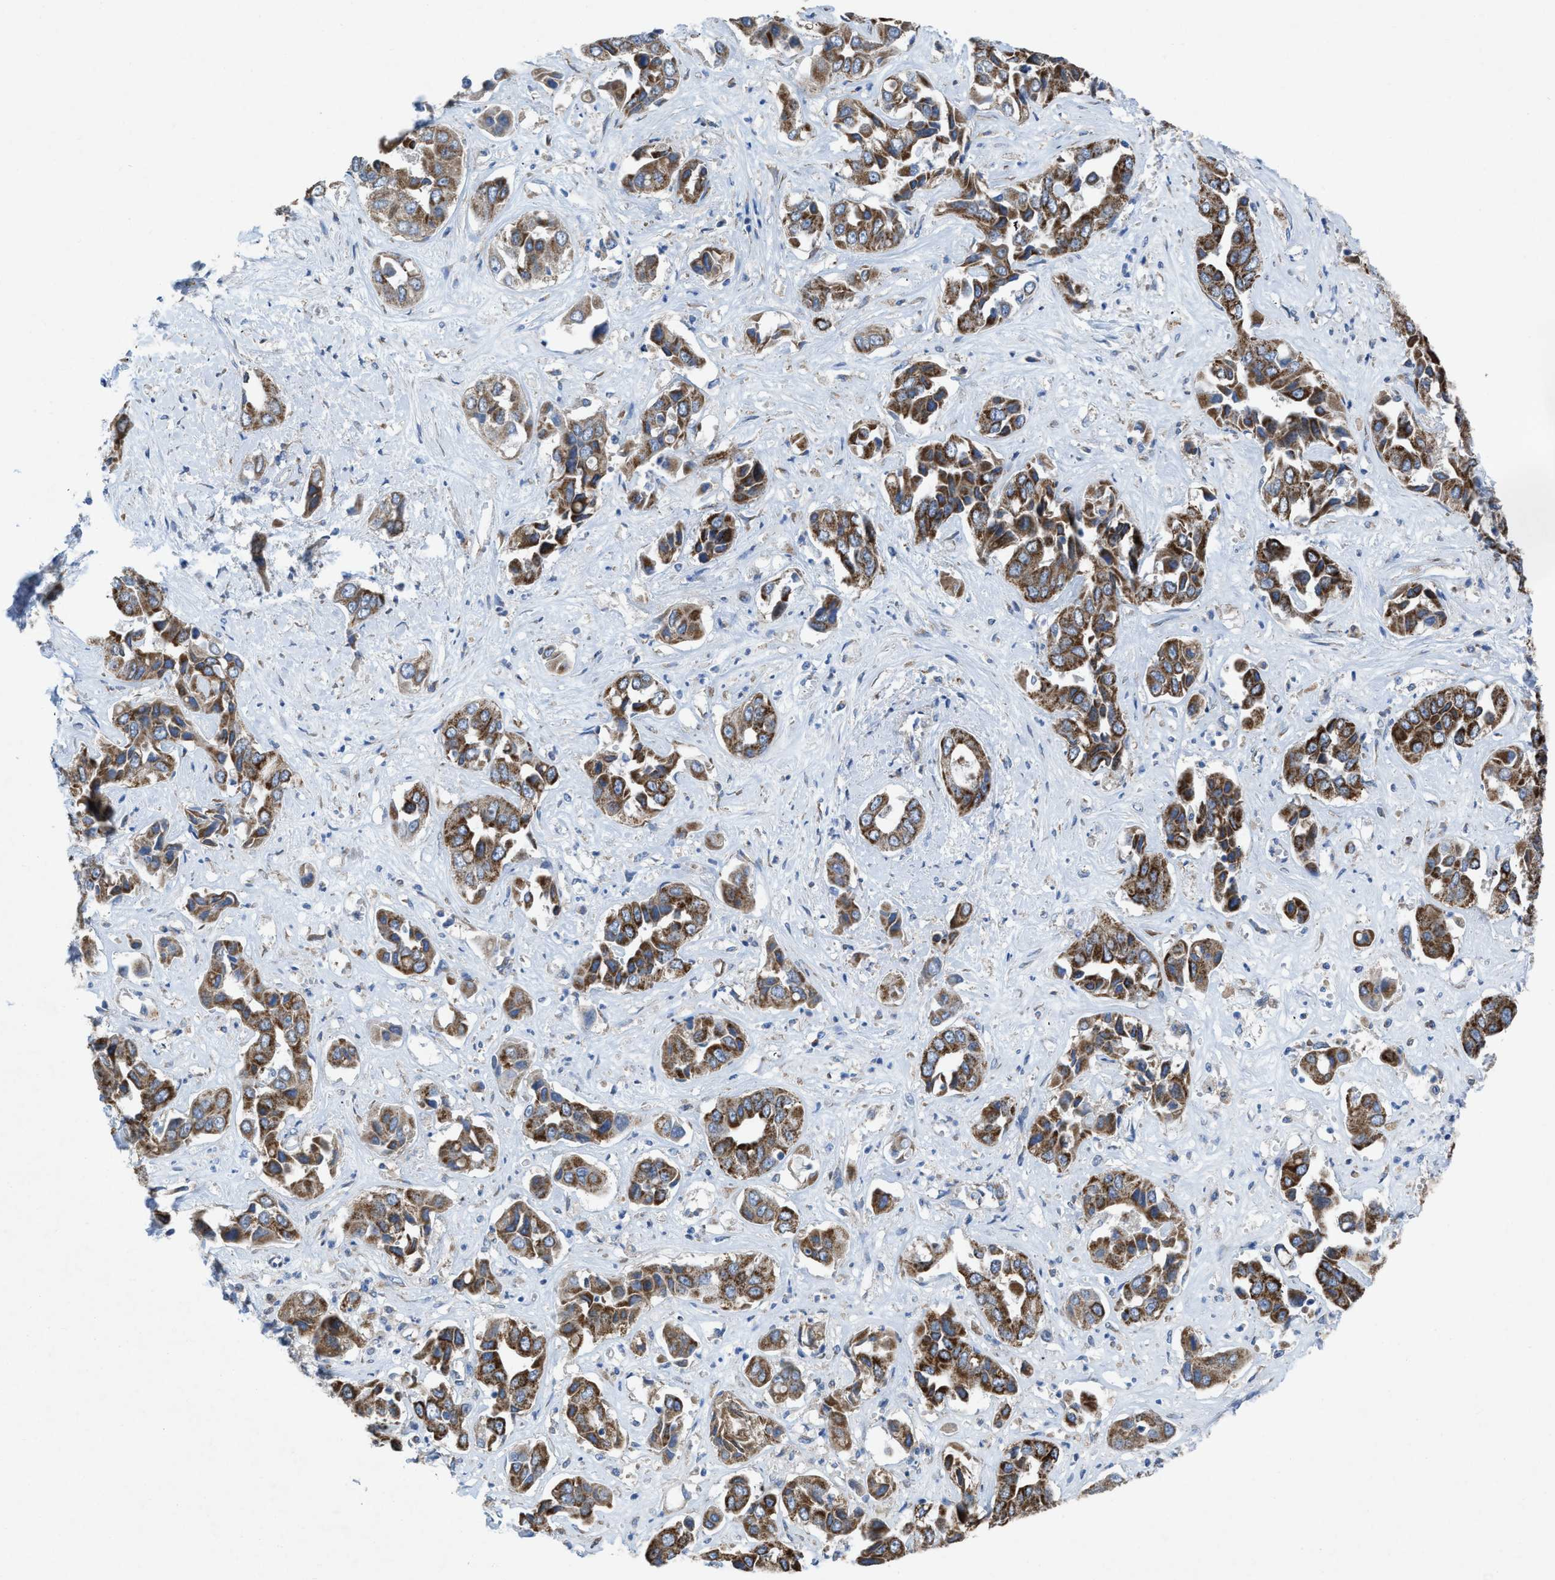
{"staining": {"intensity": "moderate", "quantity": ">75%", "location": "cytoplasmic/membranous"}, "tissue": "liver cancer", "cell_type": "Tumor cells", "image_type": "cancer", "snomed": [{"axis": "morphology", "description": "Cholangiocarcinoma"}, {"axis": "topography", "description": "Liver"}], "caption": "High-power microscopy captured an immunohistochemistry photomicrograph of liver cholangiocarcinoma, revealing moderate cytoplasmic/membranous expression in about >75% of tumor cells.", "gene": "DOLPP1", "patient": {"sex": "female", "age": 52}}